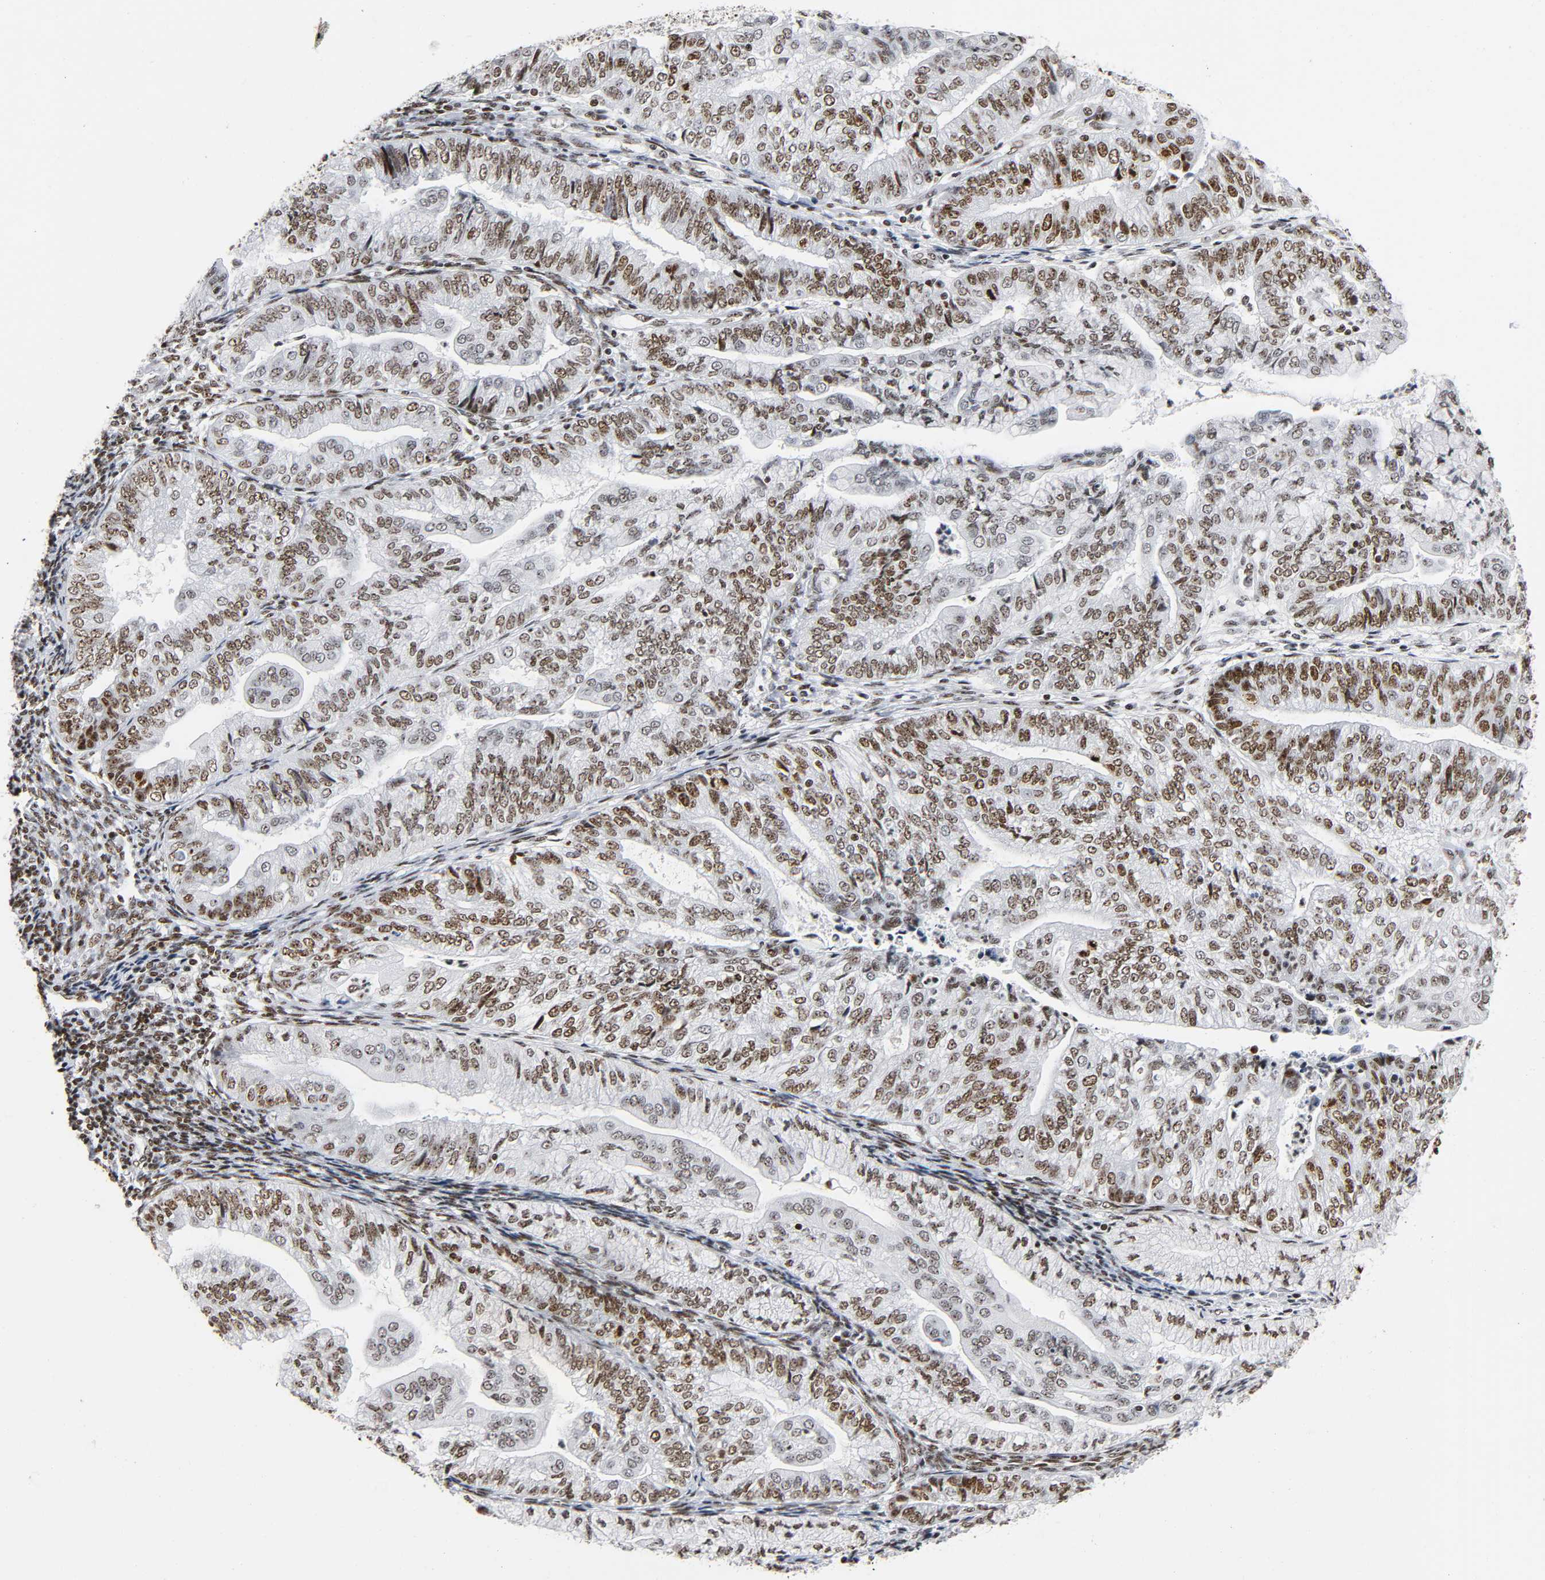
{"staining": {"intensity": "moderate", "quantity": "25%-75%", "location": "nuclear"}, "tissue": "endometrial cancer", "cell_type": "Tumor cells", "image_type": "cancer", "snomed": [{"axis": "morphology", "description": "Adenocarcinoma, NOS"}, {"axis": "topography", "description": "Endometrium"}], "caption": "A micrograph showing moderate nuclear staining in about 25%-75% of tumor cells in endometrial cancer (adenocarcinoma), as visualized by brown immunohistochemical staining.", "gene": "UBTF", "patient": {"sex": "female", "age": 59}}